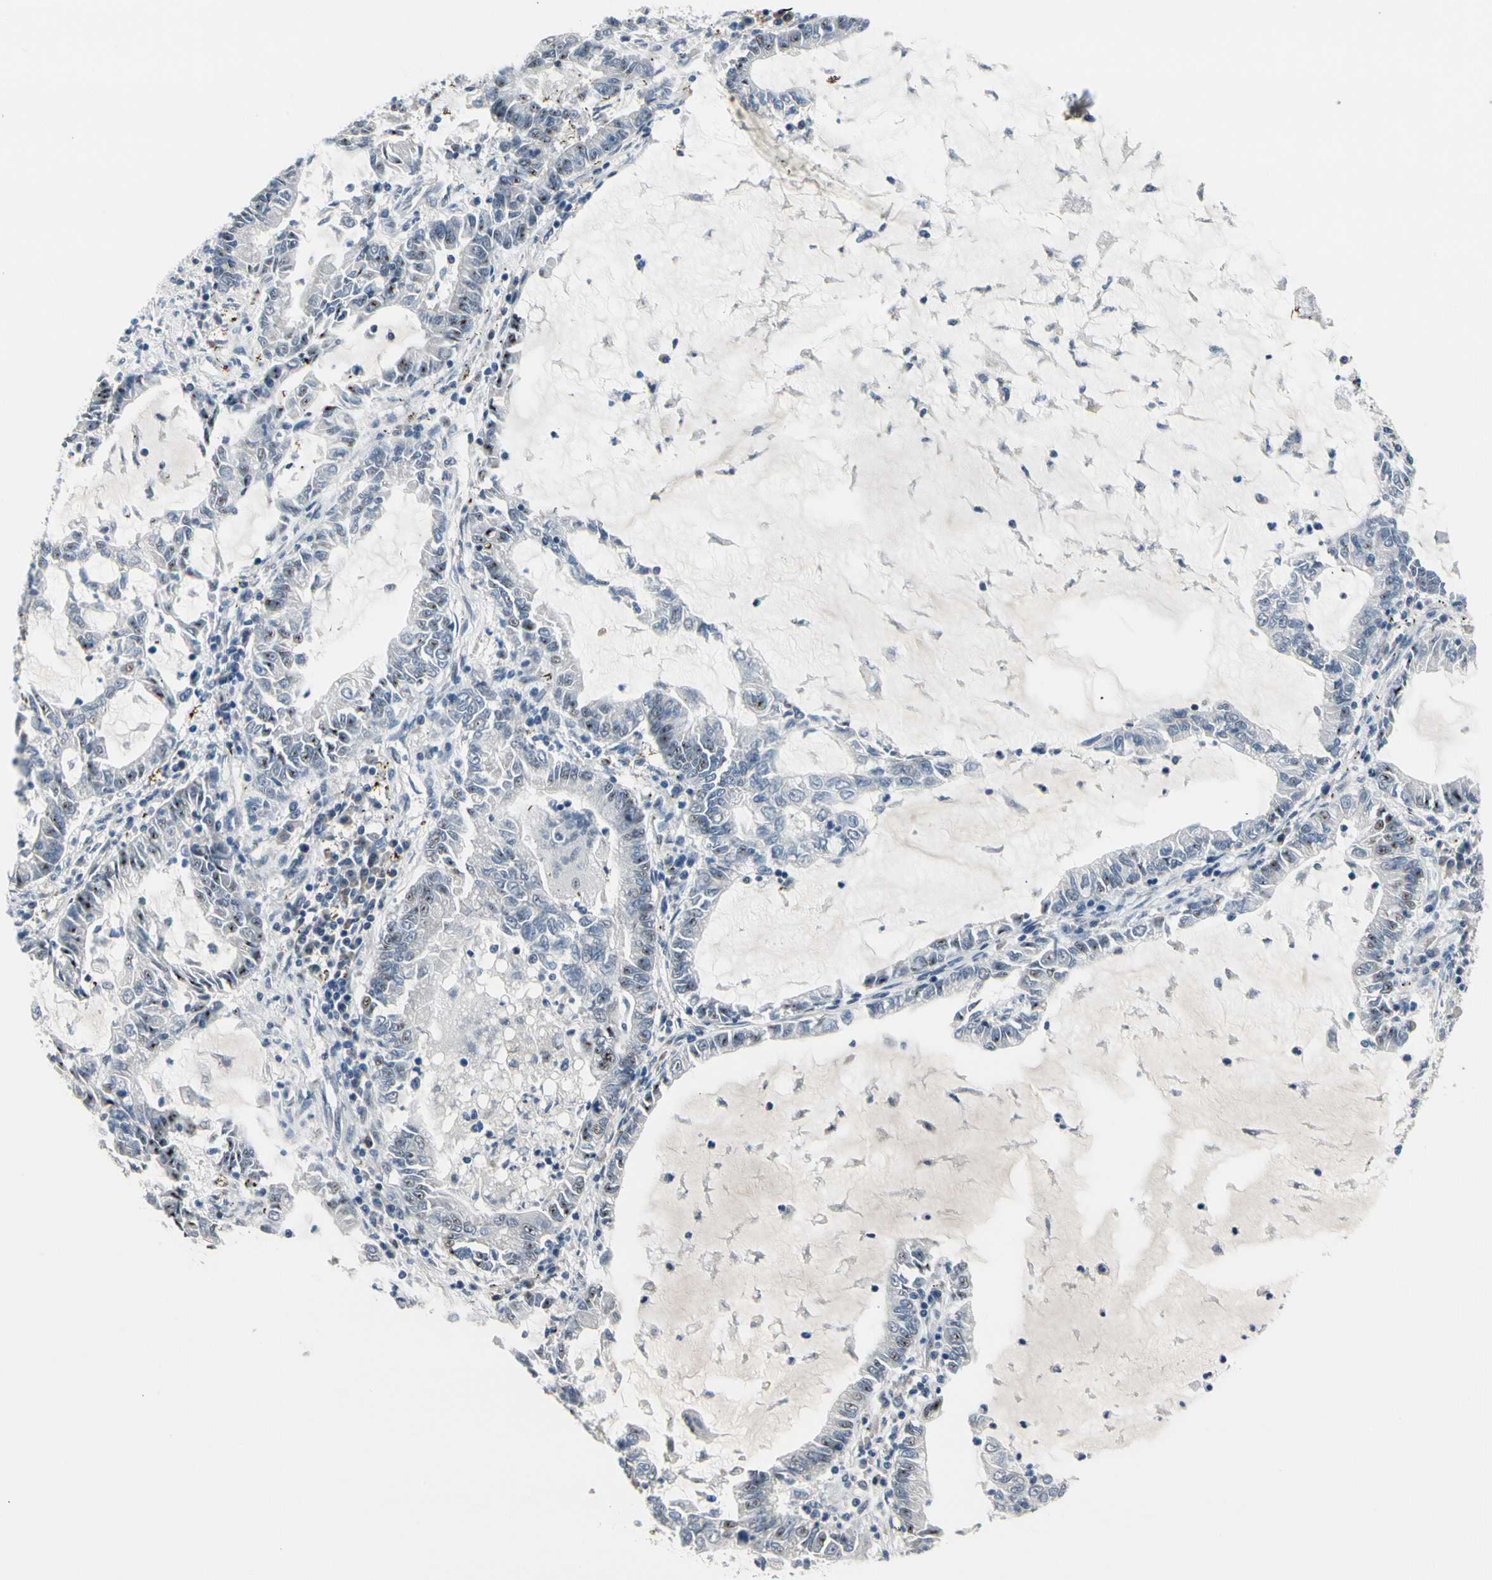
{"staining": {"intensity": "moderate", "quantity": "<25%", "location": "nuclear"}, "tissue": "lung cancer", "cell_type": "Tumor cells", "image_type": "cancer", "snomed": [{"axis": "morphology", "description": "Adenocarcinoma, NOS"}, {"axis": "topography", "description": "Lung"}], "caption": "Immunohistochemistry micrograph of human lung adenocarcinoma stained for a protein (brown), which displays low levels of moderate nuclear expression in approximately <25% of tumor cells.", "gene": "NFASC", "patient": {"sex": "female", "age": 51}}